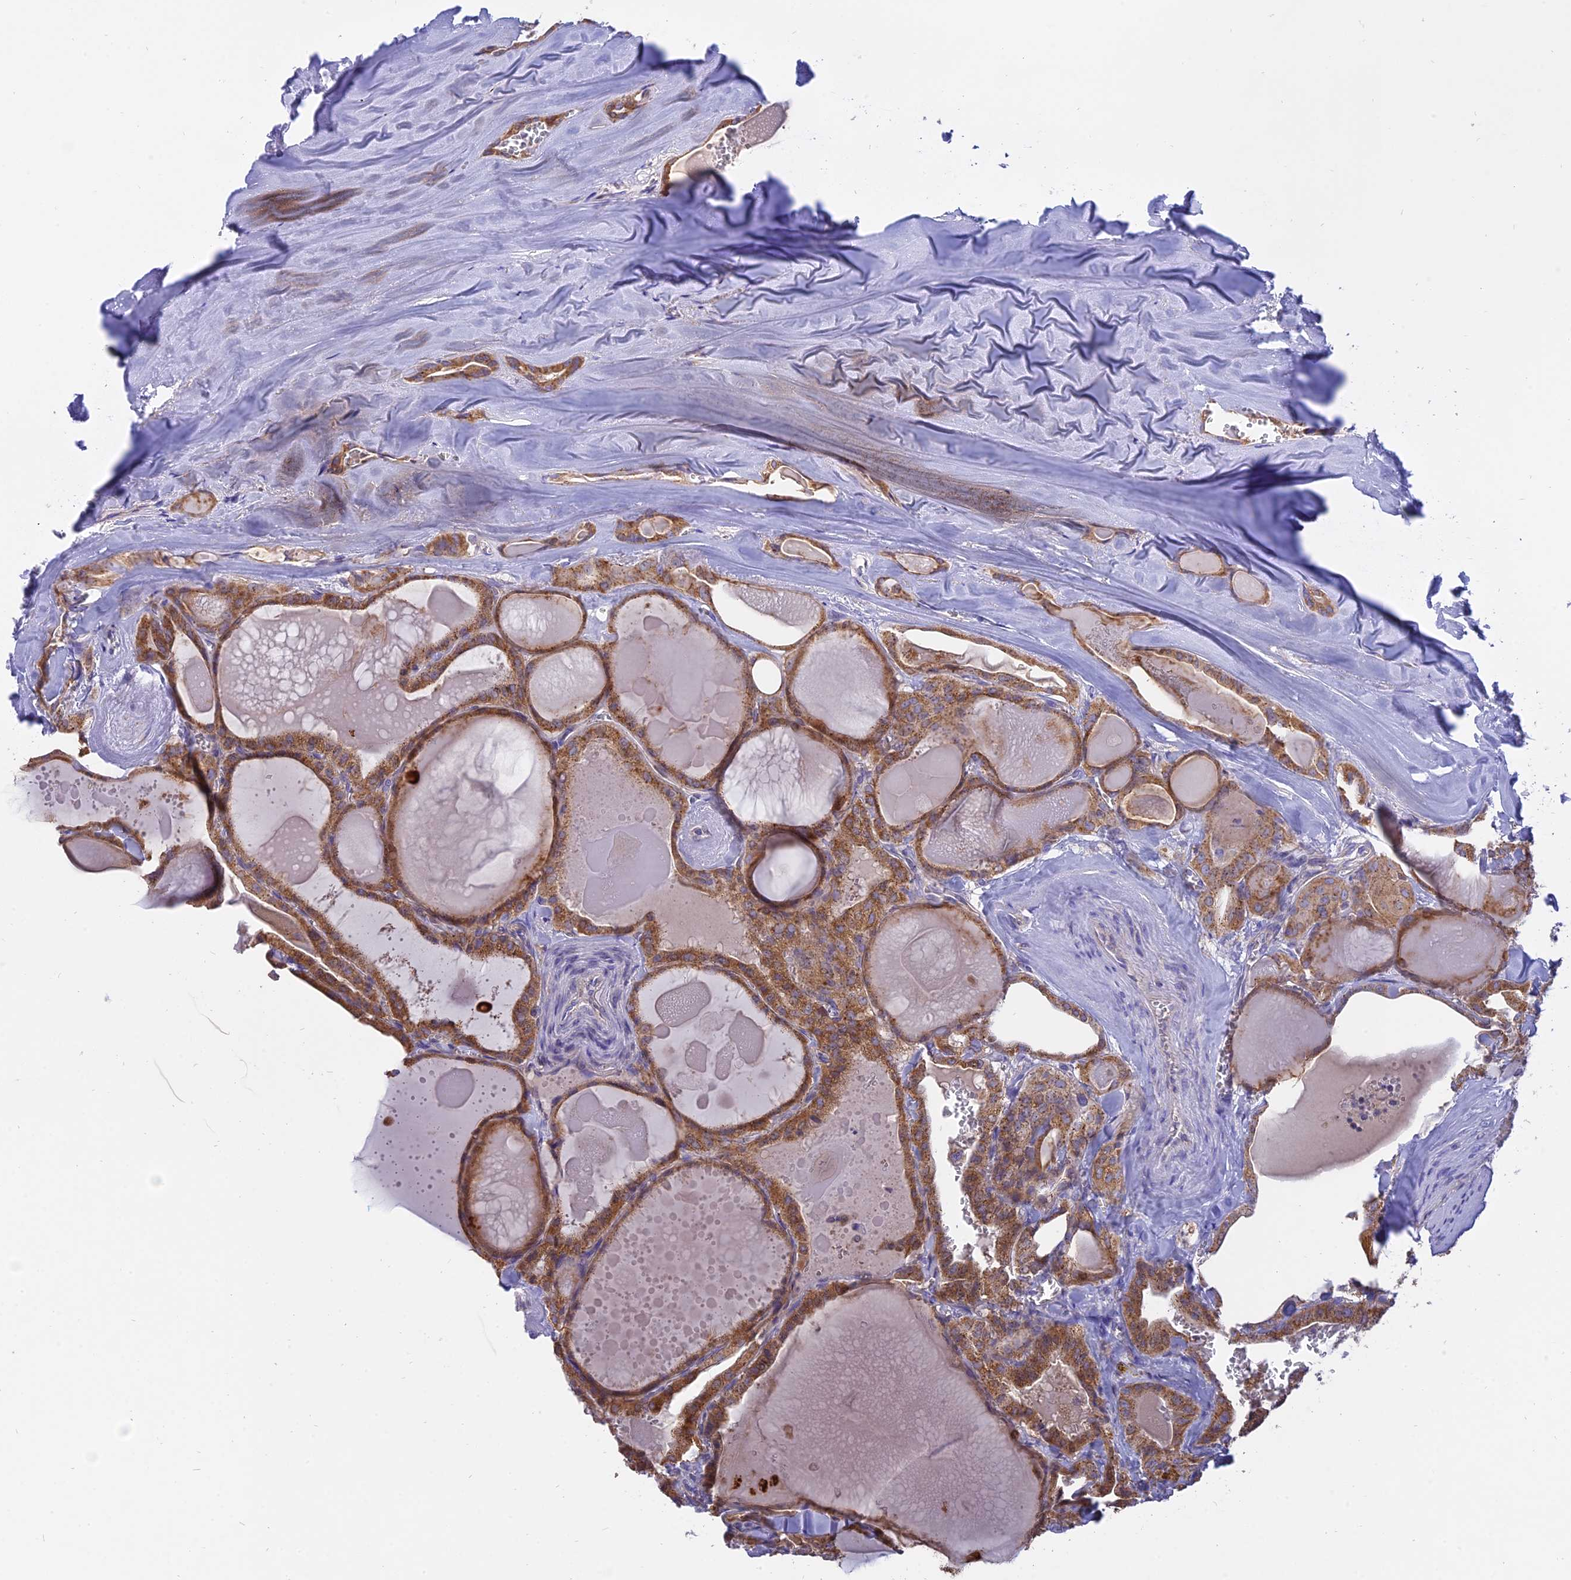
{"staining": {"intensity": "strong", "quantity": ">75%", "location": "cytoplasmic/membranous"}, "tissue": "thyroid cancer", "cell_type": "Tumor cells", "image_type": "cancer", "snomed": [{"axis": "morphology", "description": "Papillary adenocarcinoma, NOS"}, {"axis": "topography", "description": "Thyroid gland"}], "caption": "A photomicrograph of human papillary adenocarcinoma (thyroid) stained for a protein exhibits strong cytoplasmic/membranous brown staining in tumor cells.", "gene": "CENPV", "patient": {"sex": "male", "age": 52}}